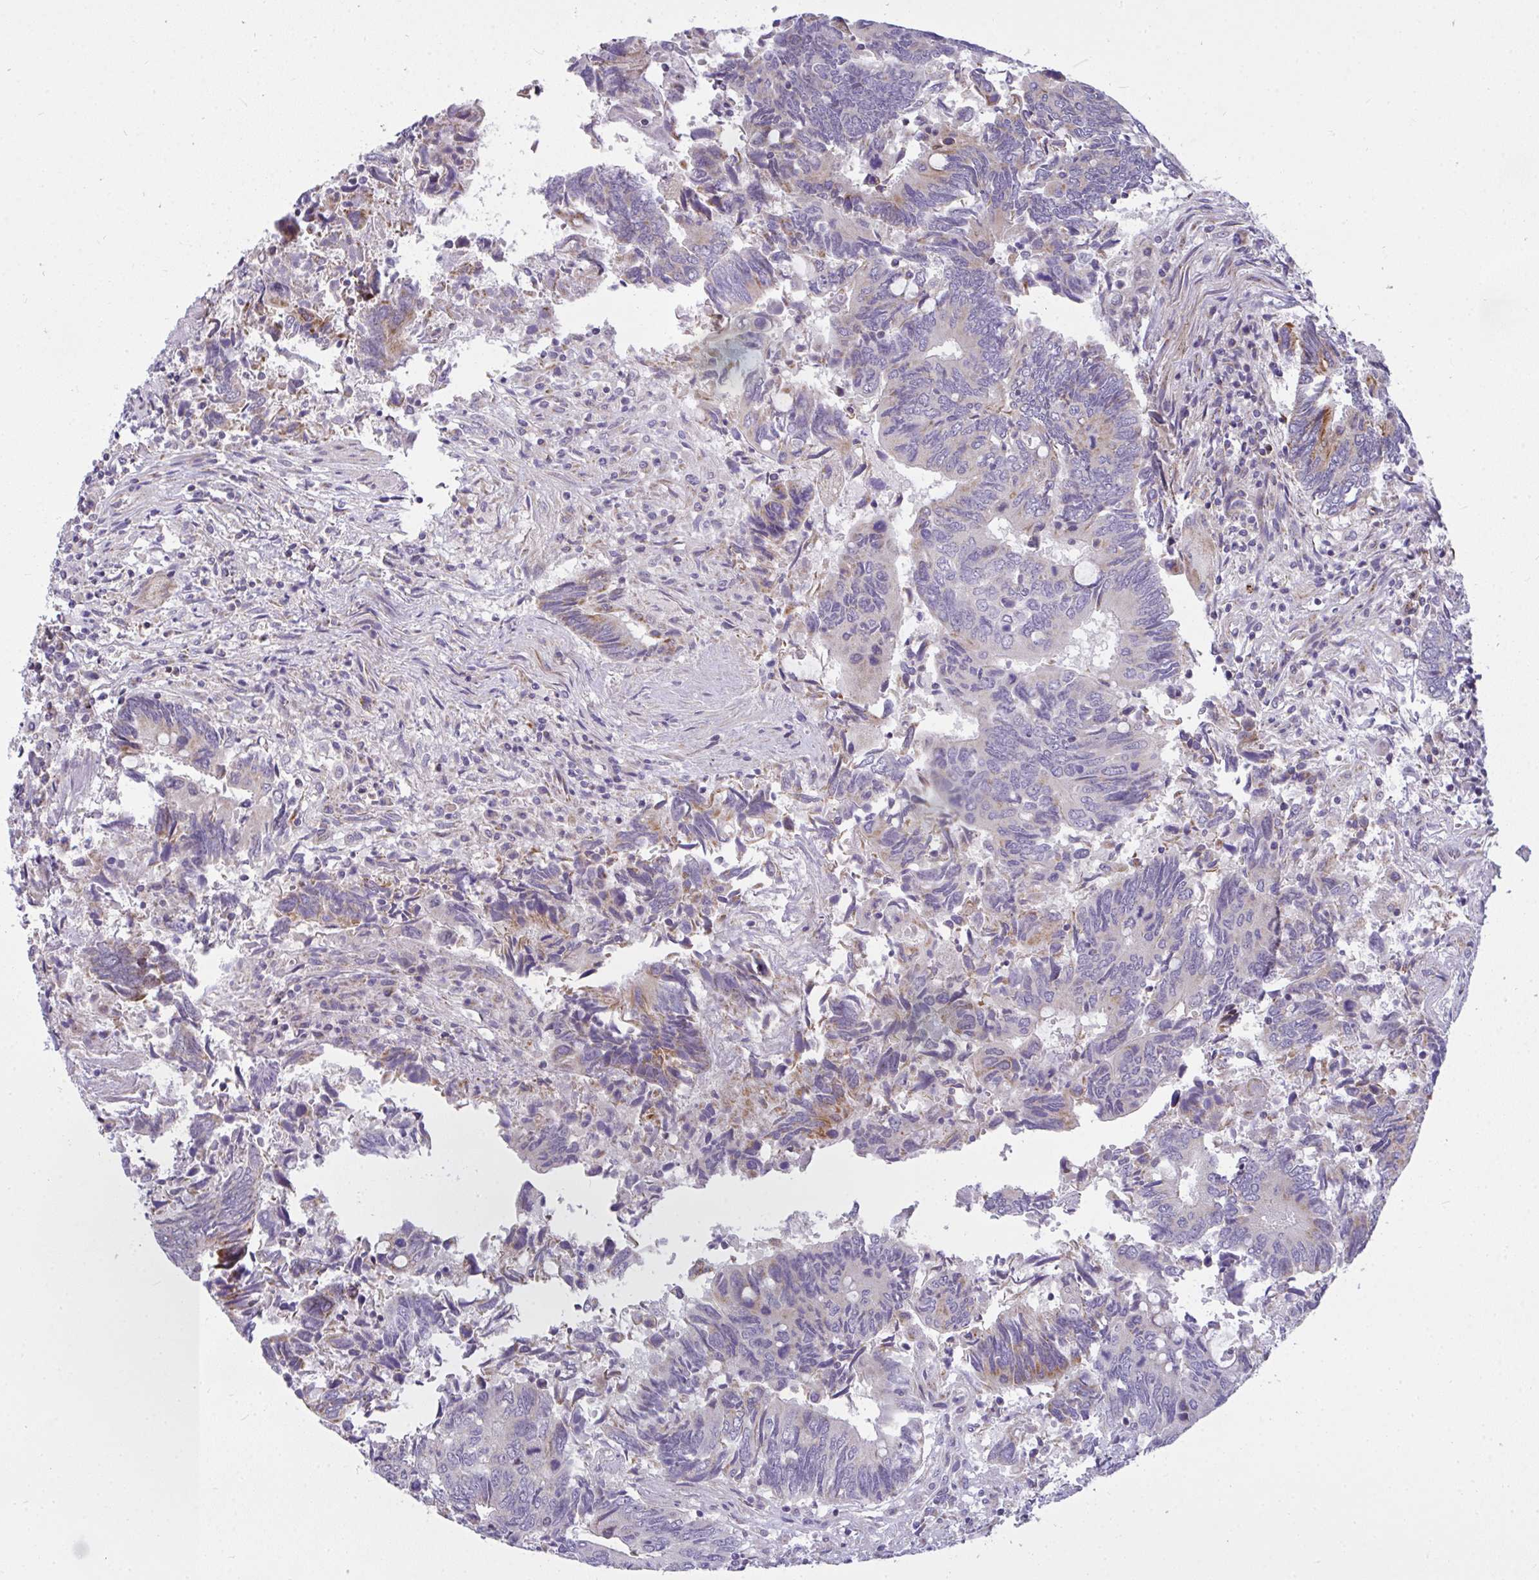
{"staining": {"intensity": "moderate", "quantity": "<25%", "location": "cytoplasmic/membranous"}, "tissue": "colorectal cancer", "cell_type": "Tumor cells", "image_type": "cancer", "snomed": [{"axis": "morphology", "description": "Adenocarcinoma, NOS"}, {"axis": "topography", "description": "Colon"}], "caption": "Immunohistochemical staining of human colorectal cancer (adenocarcinoma) reveals low levels of moderate cytoplasmic/membranous protein staining in about <25% of tumor cells. (IHC, brightfield microscopy, high magnification).", "gene": "SRRM4", "patient": {"sex": "male", "age": 87}}